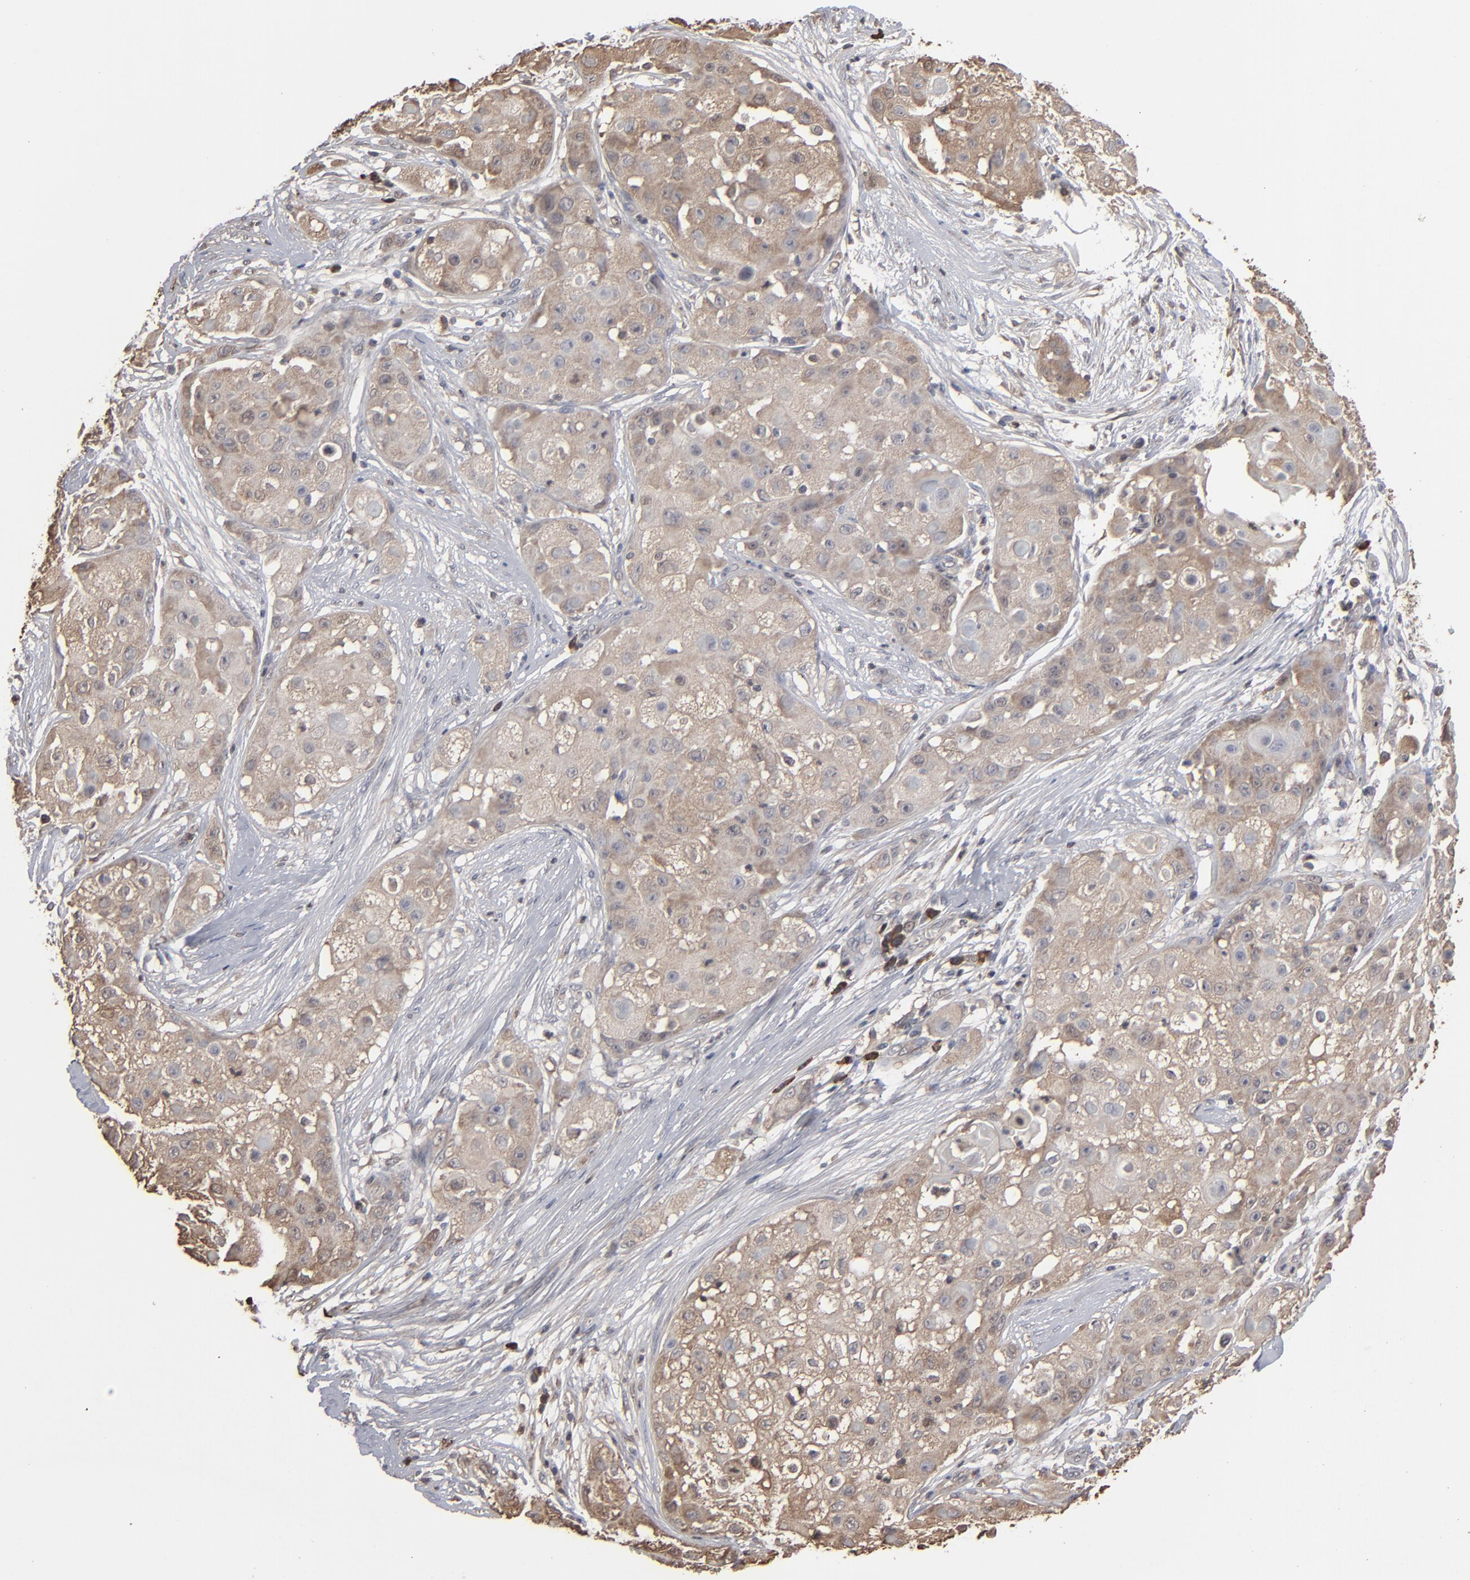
{"staining": {"intensity": "moderate", "quantity": ">75%", "location": "cytoplasmic/membranous"}, "tissue": "skin cancer", "cell_type": "Tumor cells", "image_type": "cancer", "snomed": [{"axis": "morphology", "description": "Squamous cell carcinoma, NOS"}, {"axis": "topography", "description": "Skin"}], "caption": "Moderate cytoplasmic/membranous staining for a protein is appreciated in about >75% of tumor cells of skin cancer (squamous cell carcinoma) using immunohistochemistry.", "gene": "NME1-NME2", "patient": {"sex": "female", "age": 57}}